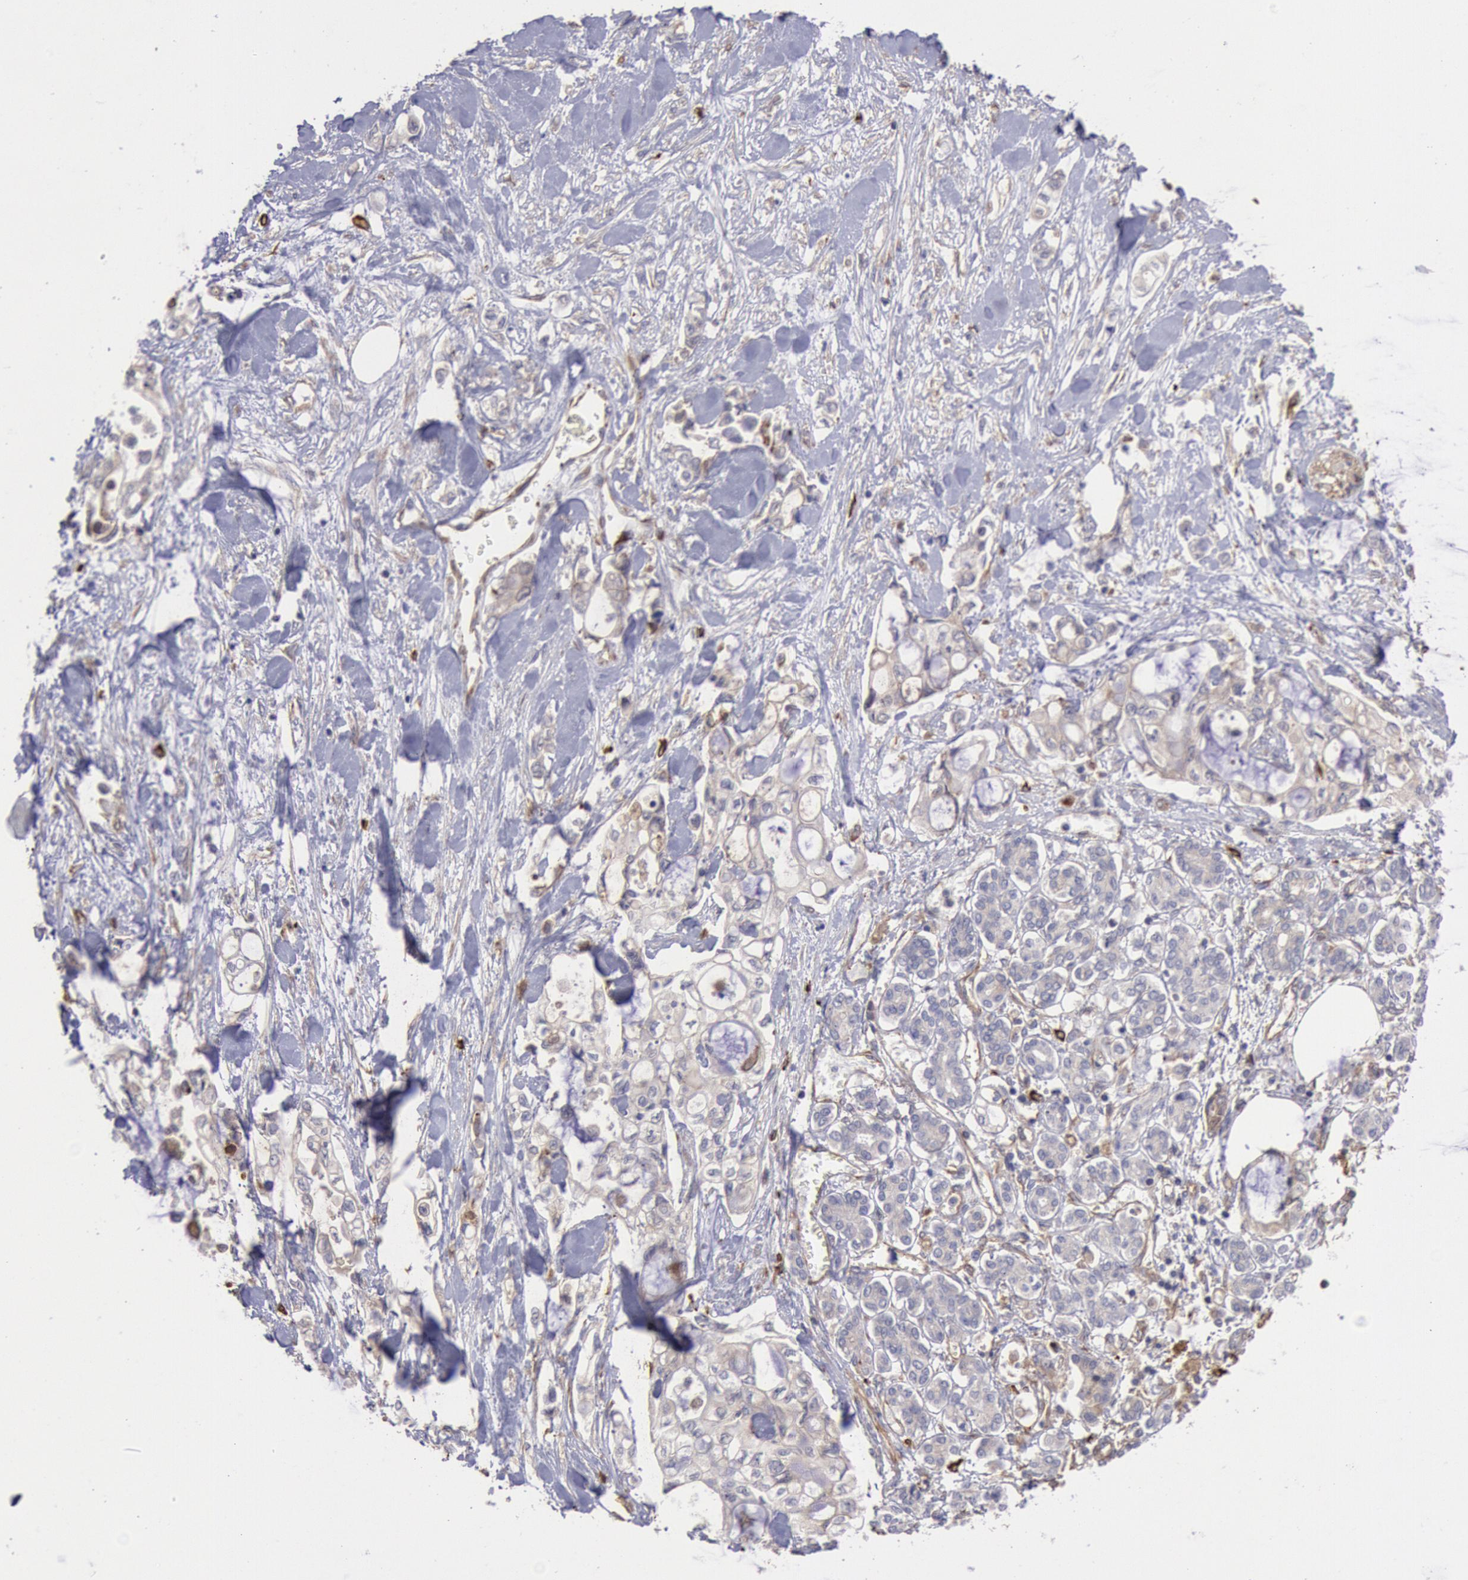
{"staining": {"intensity": "negative", "quantity": "none", "location": "none"}, "tissue": "pancreatic cancer", "cell_type": "Tumor cells", "image_type": "cancer", "snomed": [{"axis": "morphology", "description": "Adenocarcinoma, NOS"}, {"axis": "topography", "description": "Pancreas"}], "caption": "IHC photomicrograph of neoplastic tissue: human adenocarcinoma (pancreatic) stained with DAB (3,3'-diaminobenzidine) demonstrates no significant protein staining in tumor cells. (Brightfield microscopy of DAB (3,3'-diaminobenzidine) immunohistochemistry (IHC) at high magnification).", "gene": "RNF139", "patient": {"sex": "female", "age": 70}}